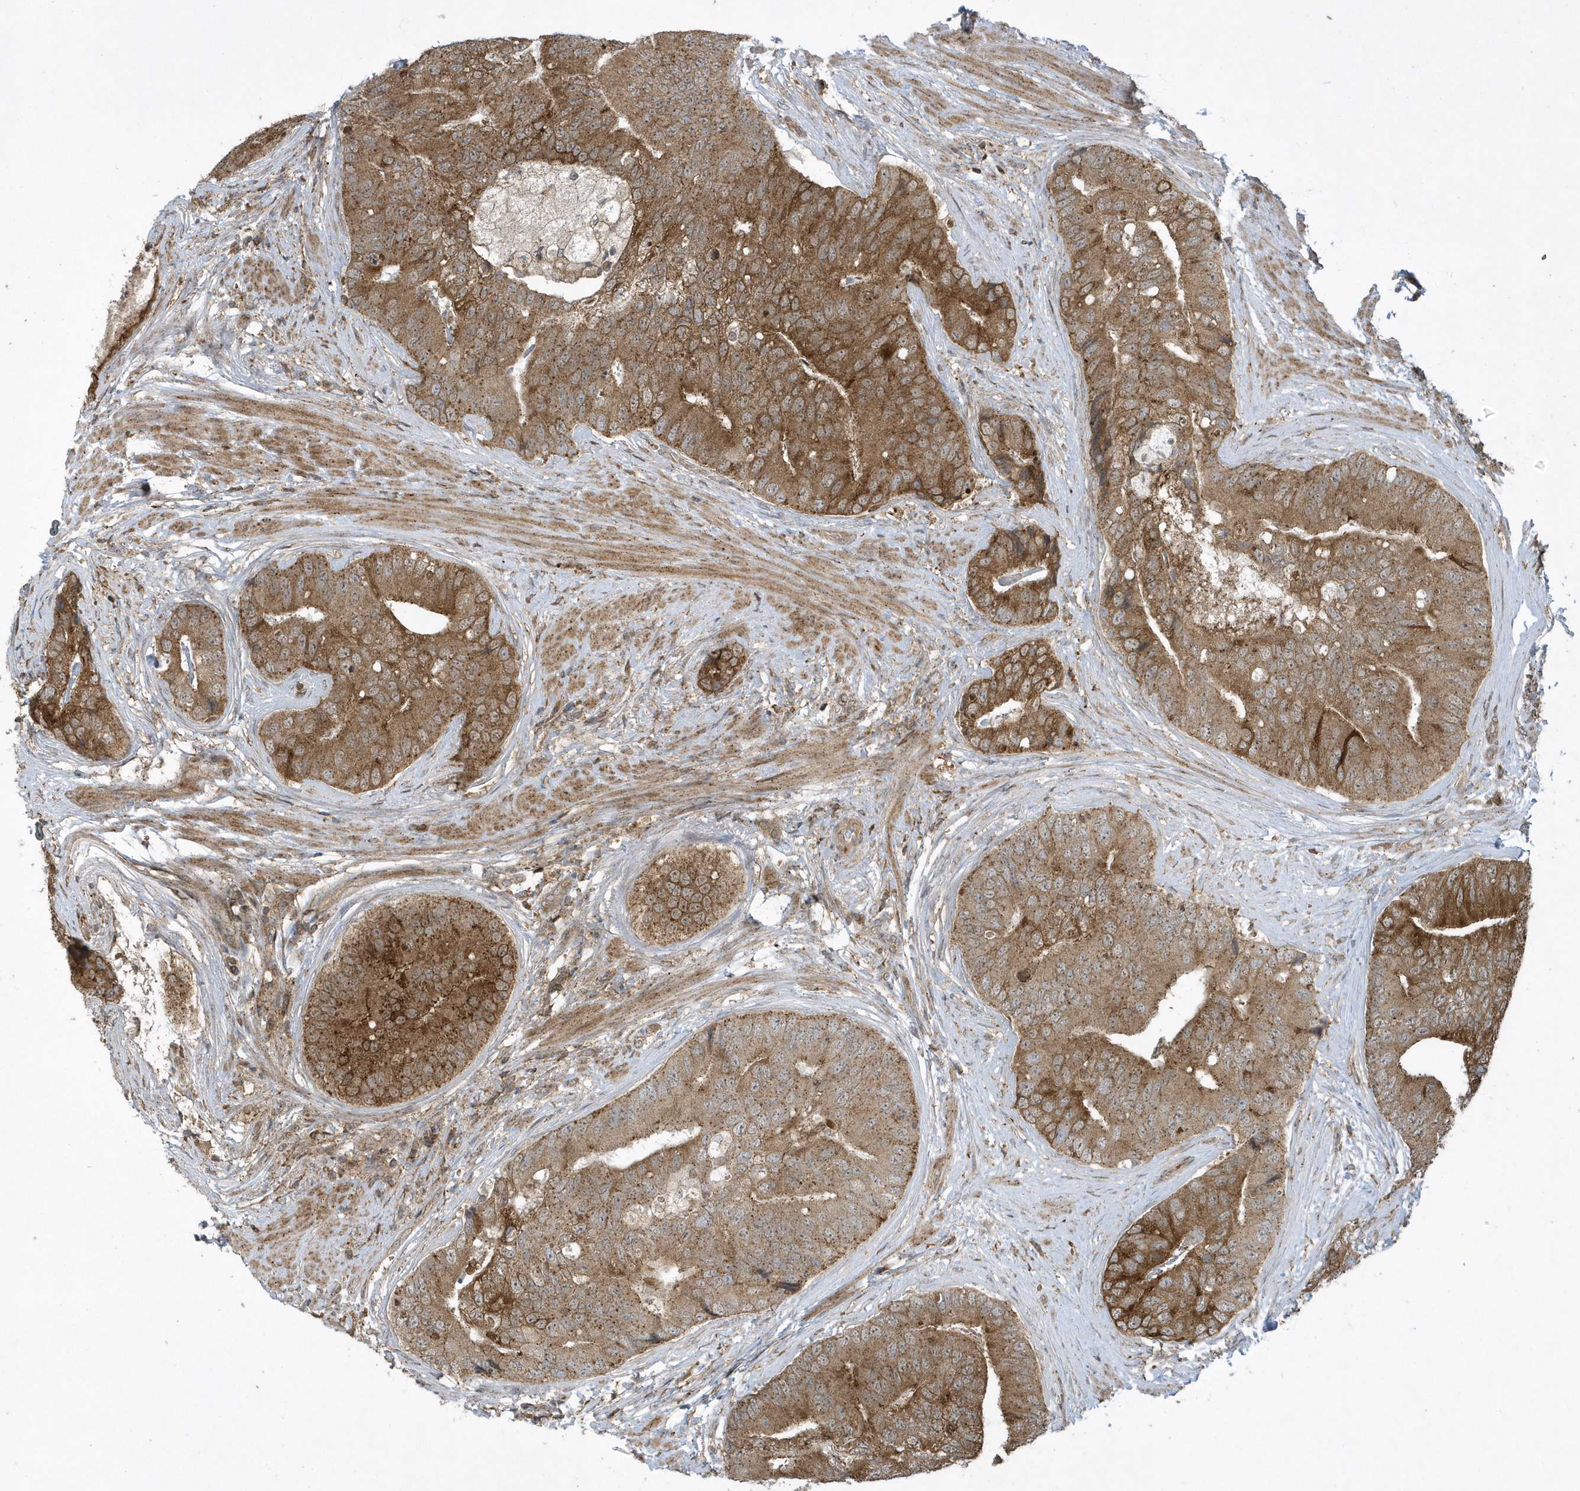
{"staining": {"intensity": "moderate", "quantity": ">75%", "location": "cytoplasmic/membranous"}, "tissue": "prostate cancer", "cell_type": "Tumor cells", "image_type": "cancer", "snomed": [{"axis": "morphology", "description": "Adenocarcinoma, High grade"}, {"axis": "topography", "description": "Prostate"}], "caption": "Immunohistochemistry of prostate adenocarcinoma (high-grade) reveals medium levels of moderate cytoplasmic/membranous expression in approximately >75% of tumor cells. The protein of interest is shown in brown color, while the nuclei are stained blue.", "gene": "STAMBP", "patient": {"sex": "male", "age": 70}}